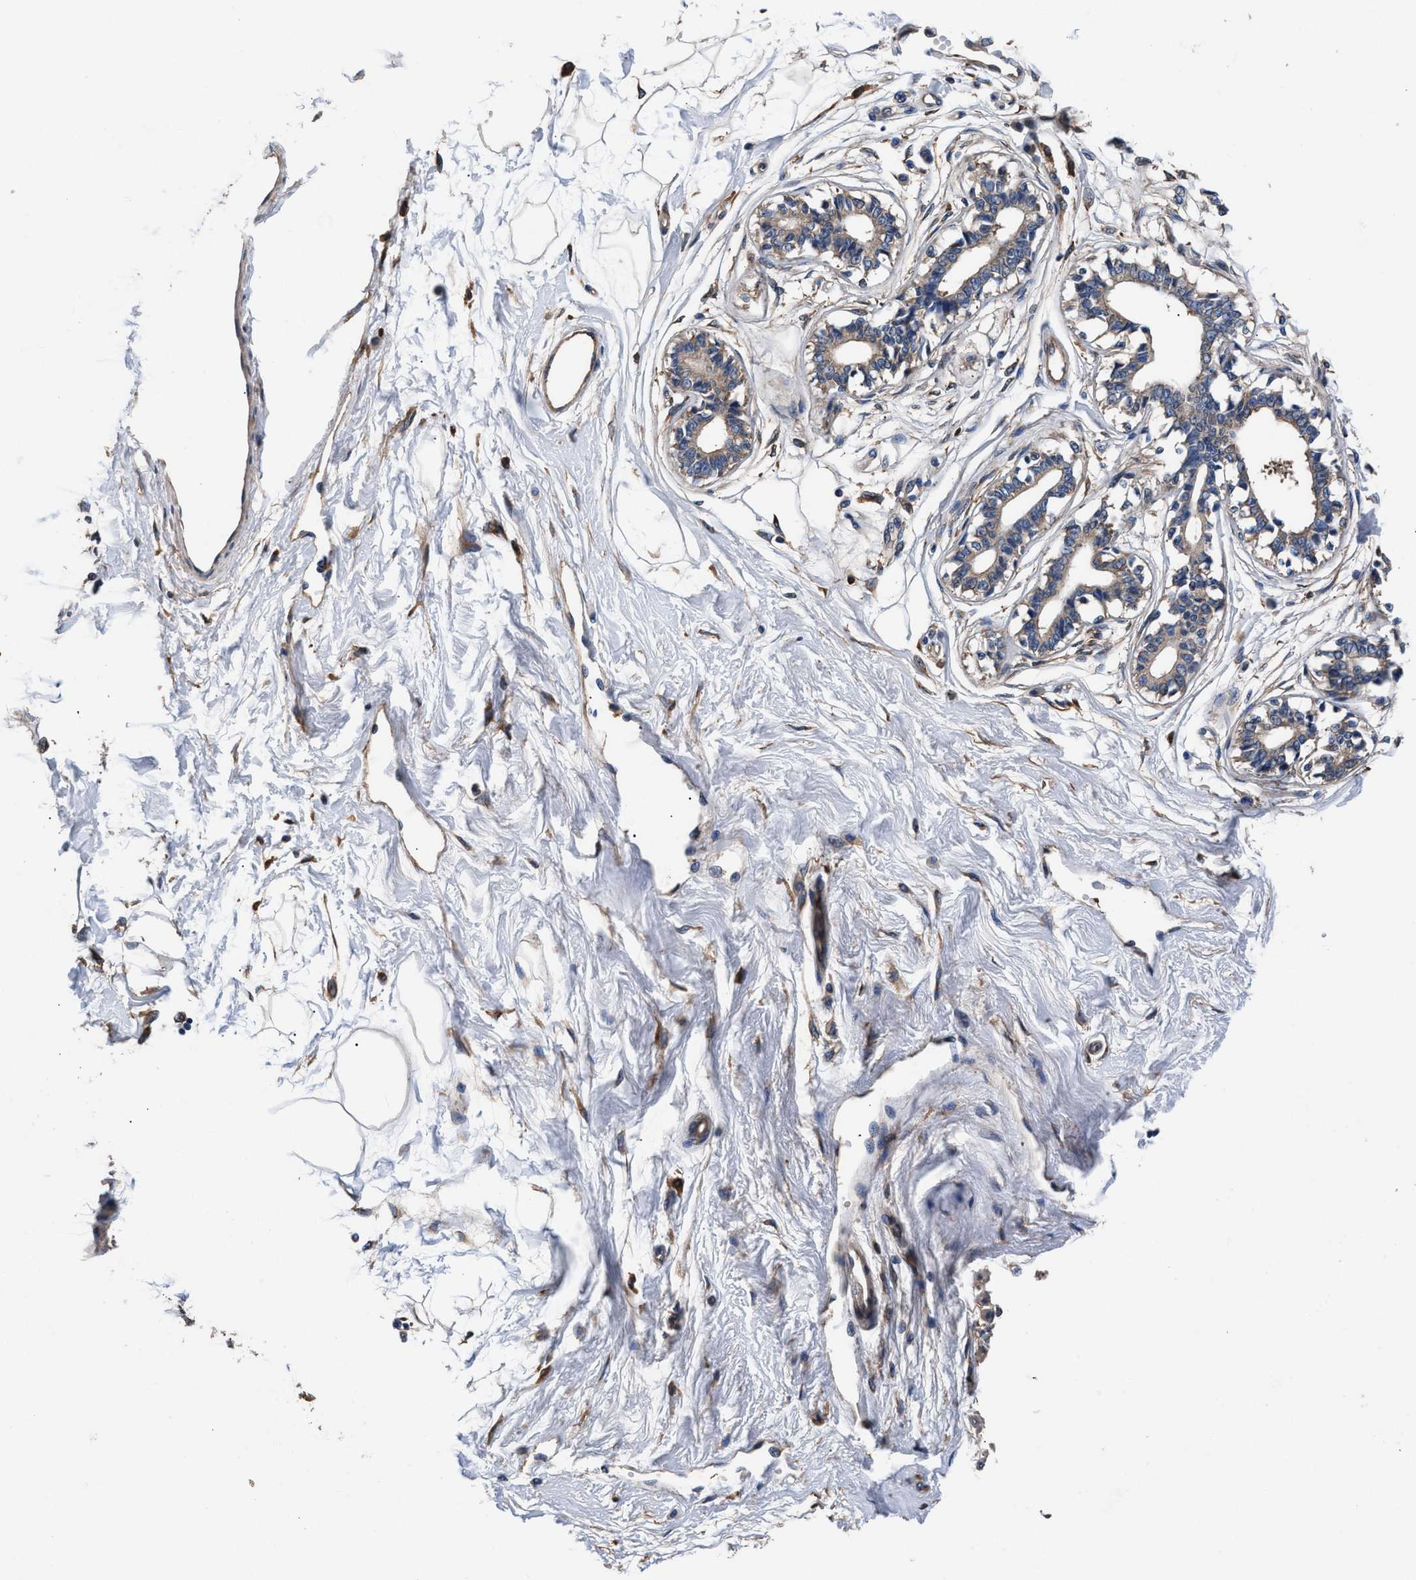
{"staining": {"intensity": "negative", "quantity": "none", "location": "none"}, "tissue": "breast", "cell_type": "Adipocytes", "image_type": "normal", "snomed": [{"axis": "morphology", "description": "Normal tissue, NOS"}, {"axis": "topography", "description": "Breast"}], "caption": "Immunohistochemistry (IHC) micrograph of normal breast stained for a protein (brown), which displays no positivity in adipocytes.", "gene": "SH3GL1", "patient": {"sex": "female", "age": 45}}